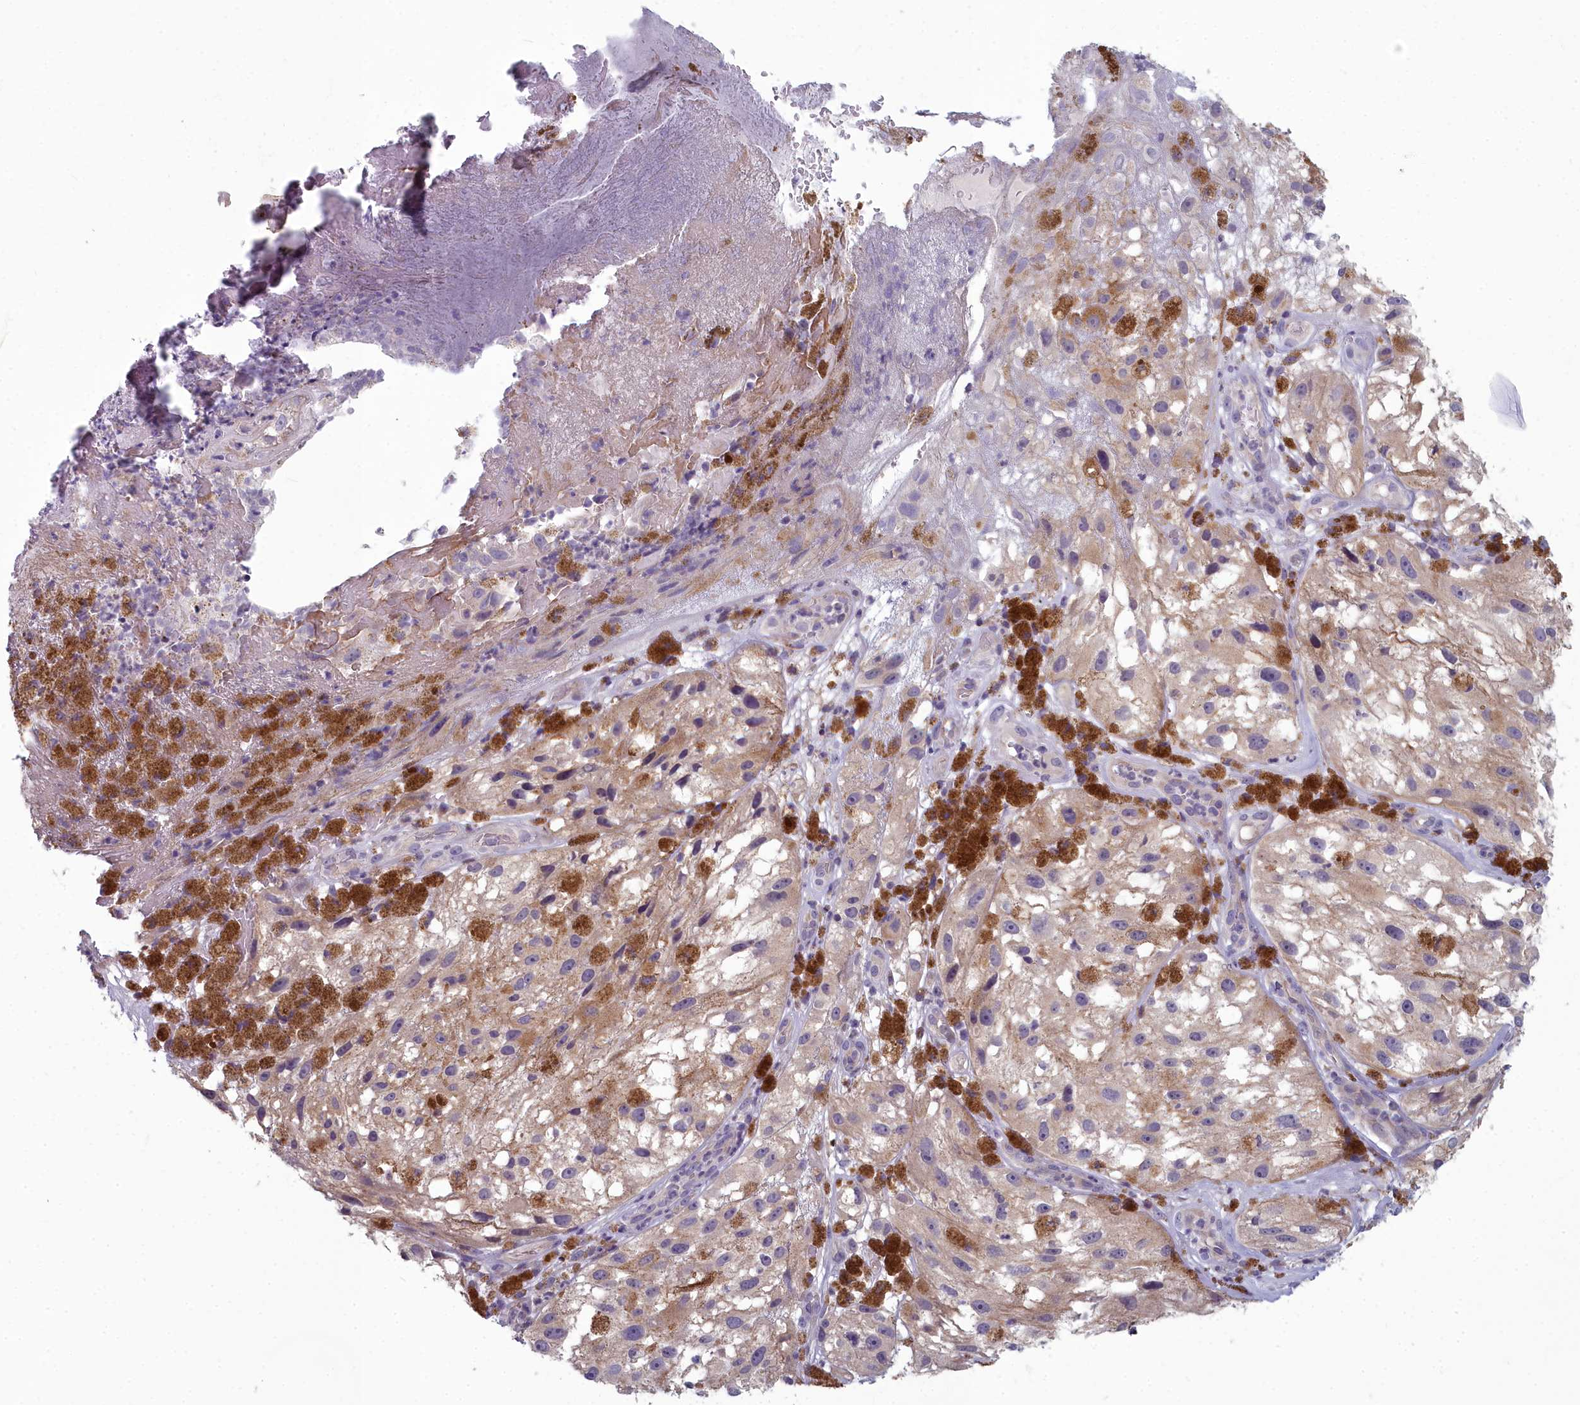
{"staining": {"intensity": "negative", "quantity": "none", "location": "none"}, "tissue": "melanoma", "cell_type": "Tumor cells", "image_type": "cancer", "snomed": [{"axis": "morphology", "description": "Malignant melanoma, NOS"}, {"axis": "topography", "description": "Skin"}], "caption": "This histopathology image is of malignant melanoma stained with IHC to label a protein in brown with the nuclei are counter-stained blue. There is no expression in tumor cells.", "gene": "INSYN2A", "patient": {"sex": "male", "age": 88}}